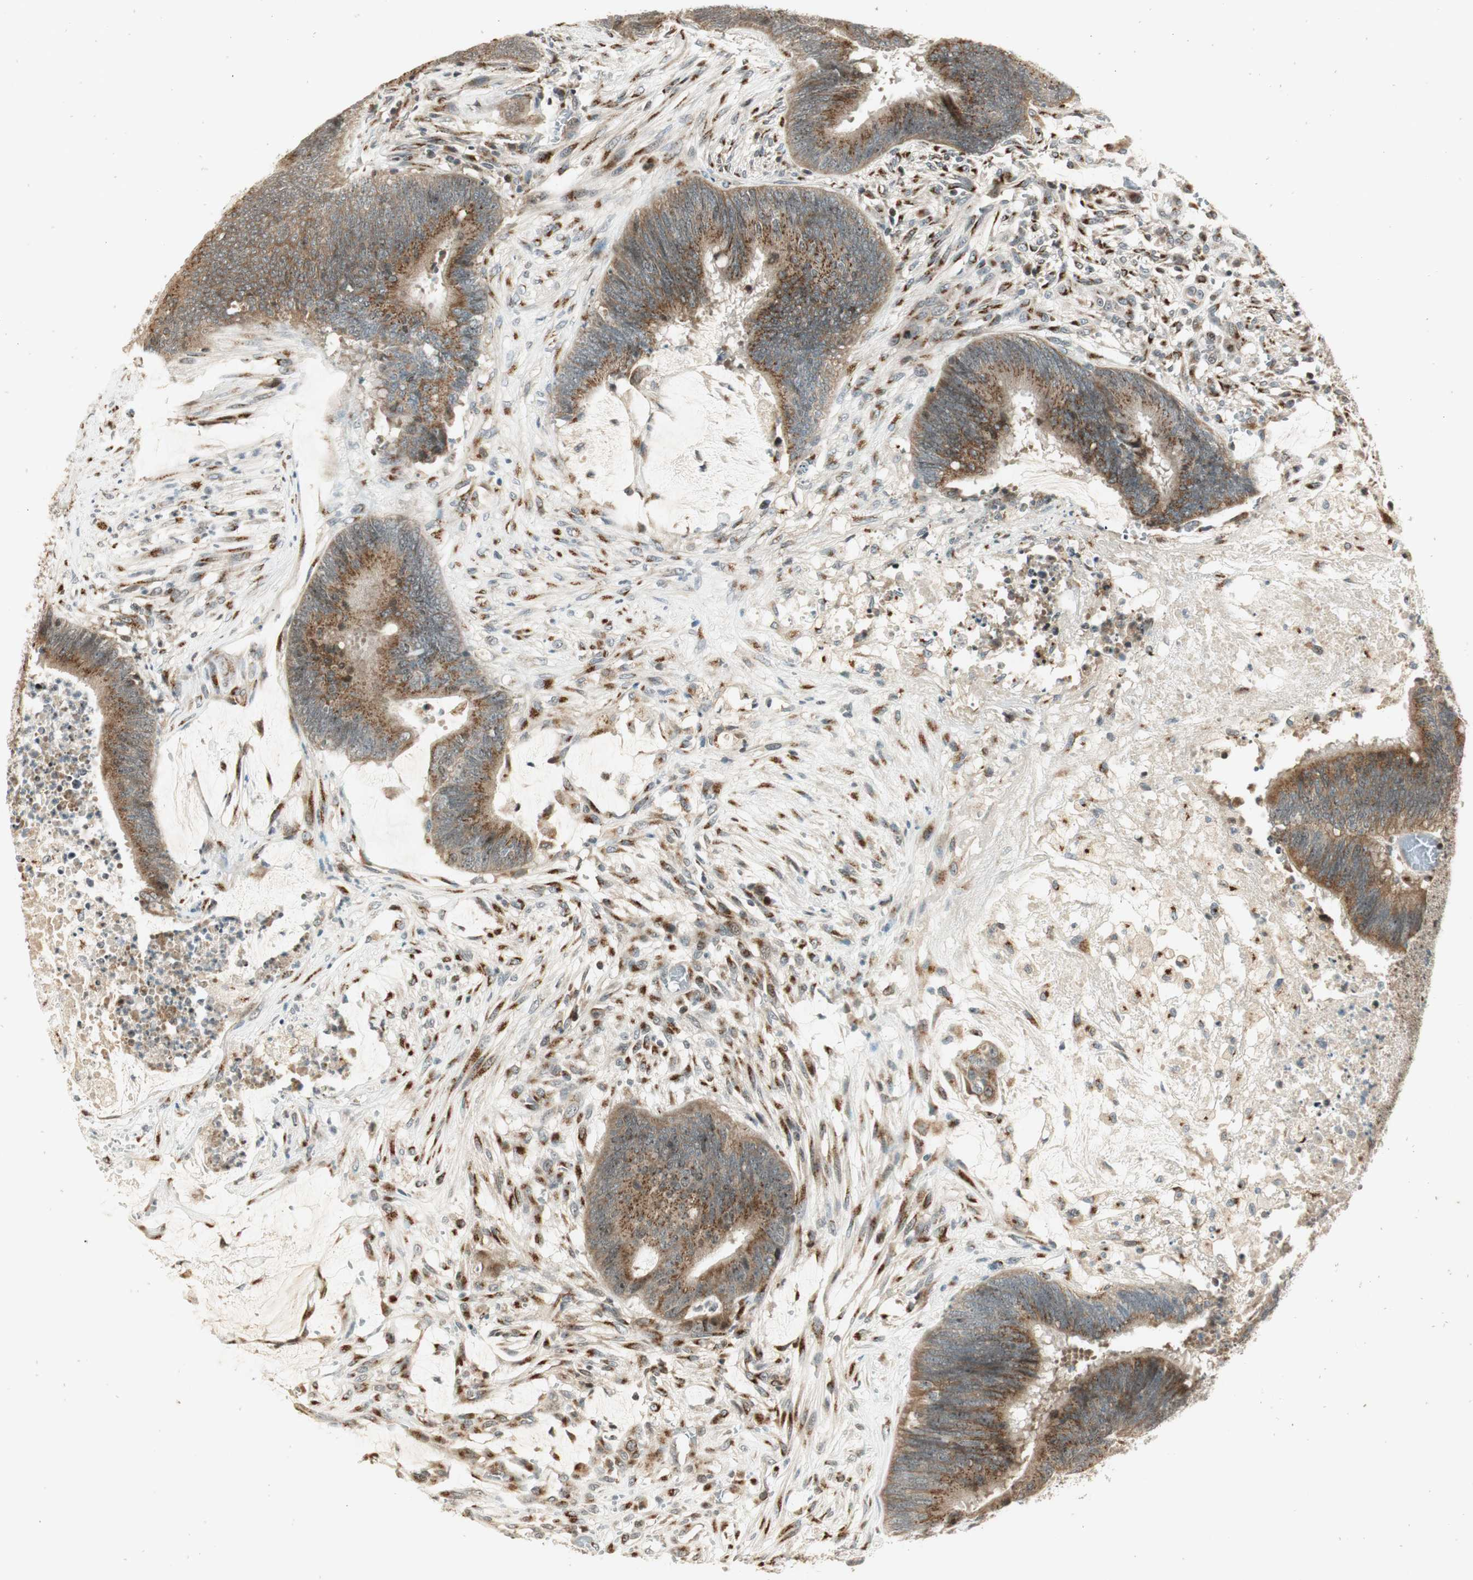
{"staining": {"intensity": "moderate", "quantity": ">75%", "location": "cytoplasmic/membranous"}, "tissue": "colorectal cancer", "cell_type": "Tumor cells", "image_type": "cancer", "snomed": [{"axis": "morphology", "description": "Adenocarcinoma, NOS"}, {"axis": "topography", "description": "Rectum"}], "caption": "The image exhibits immunohistochemical staining of adenocarcinoma (colorectal). There is moderate cytoplasmic/membranous expression is appreciated in about >75% of tumor cells.", "gene": "NEO1", "patient": {"sex": "female", "age": 66}}